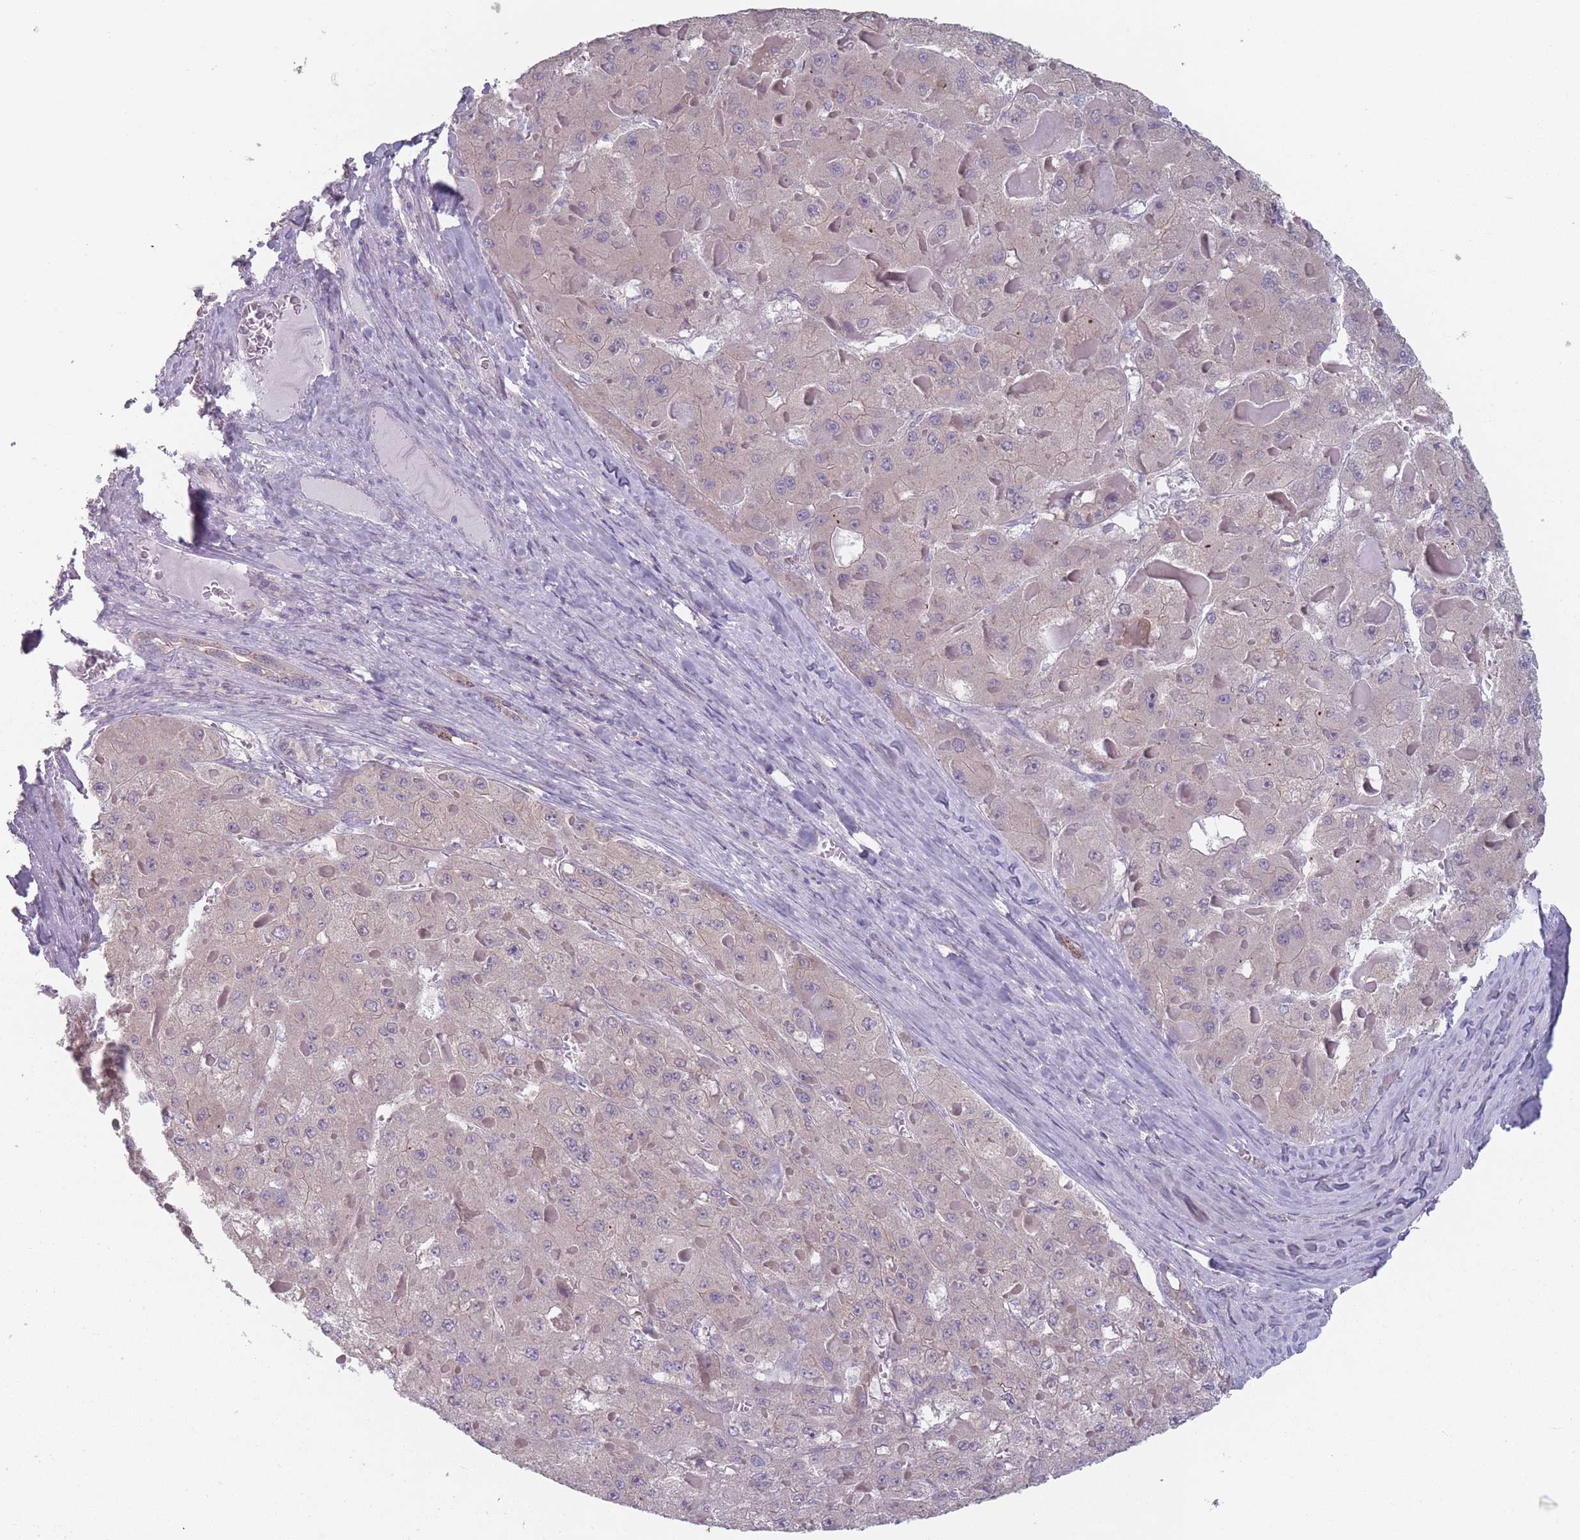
{"staining": {"intensity": "negative", "quantity": "none", "location": "none"}, "tissue": "liver cancer", "cell_type": "Tumor cells", "image_type": "cancer", "snomed": [{"axis": "morphology", "description": "Carcinoma, Hepatocellular, NOS"}, {"axis": "topography", "description": "Liver"}], "caption": "This is an IHC image of liver hepatocellular carcinoma. There is no positivity in tumor cells.", "gene": "AKAIN1", "patient": {"sex": "female", "age": 73}}